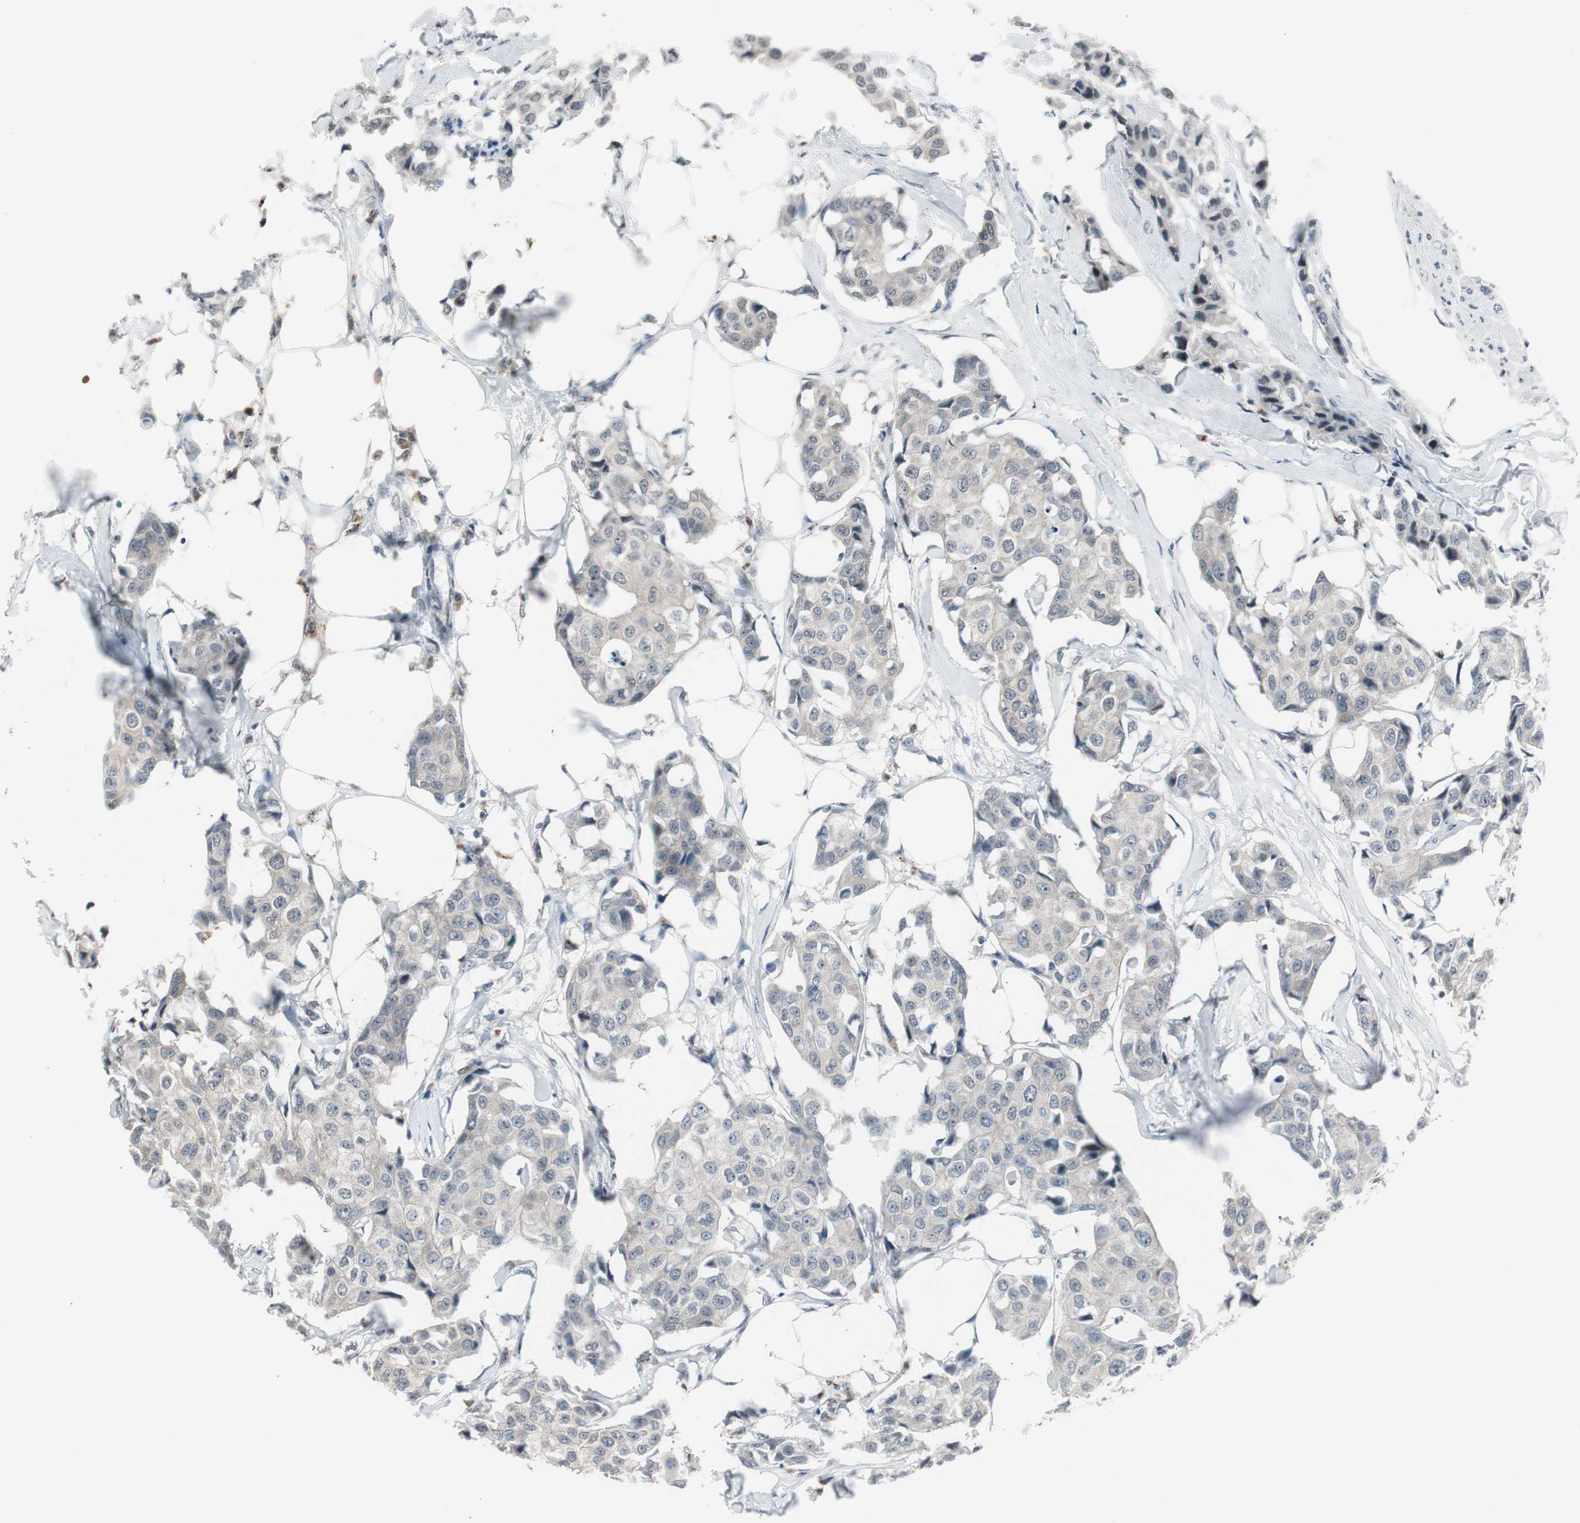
{"staining": {"intensity": "negative", "quantity": "none", "location": "none"}, "tissue": "breast cancer", "cell_type": "Tumor cells", "image_type": "cancer", "snomed": [{"axis": "morphology", "description": "Duct carcinoma"}, {"axis": "topography", "description": "Breast"}], "caption": "Protein analysis of breast cancer demonstrates no significant positivity in tumor cells.", "gene": "BOLA1", "patient": {"sex": "female", "age": 80}}